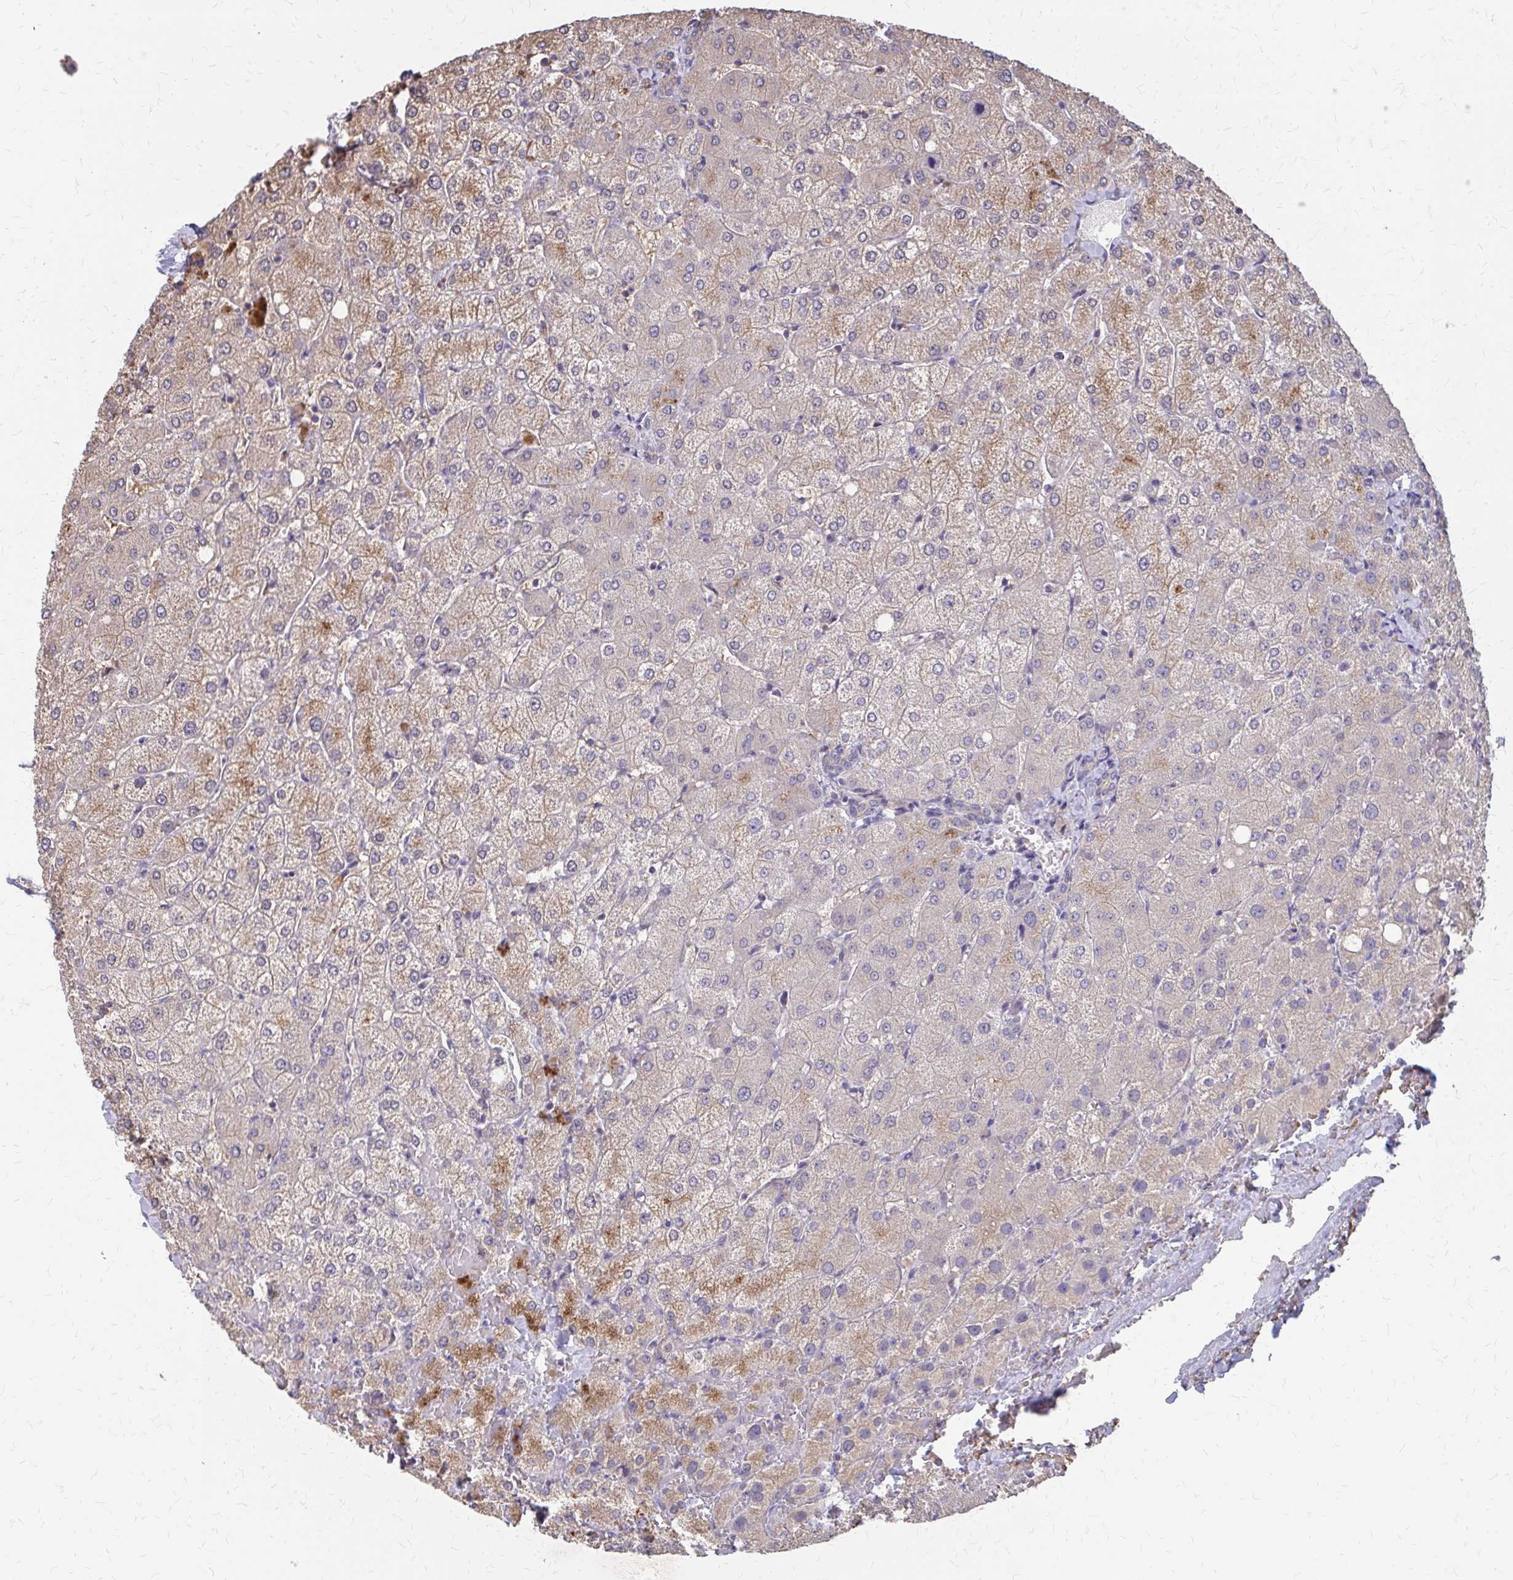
{"staining": {"intensity": "negative", "quantity": "none", "location": "none"}, "tissue": "liver", "cell_type": "Cholangiocytes", "image_type": "normal", "snomed": [{"axis": "morphology", "description": "Normal tissue, NOS"}, {"axis": "topography", "description": "Liver"}], "caption": "Image shows no significant protein positivity in cholangiocytes of unremarkable liver.", "gene": "IFI44L", "patient": {"sex": "female", "age": 54}}